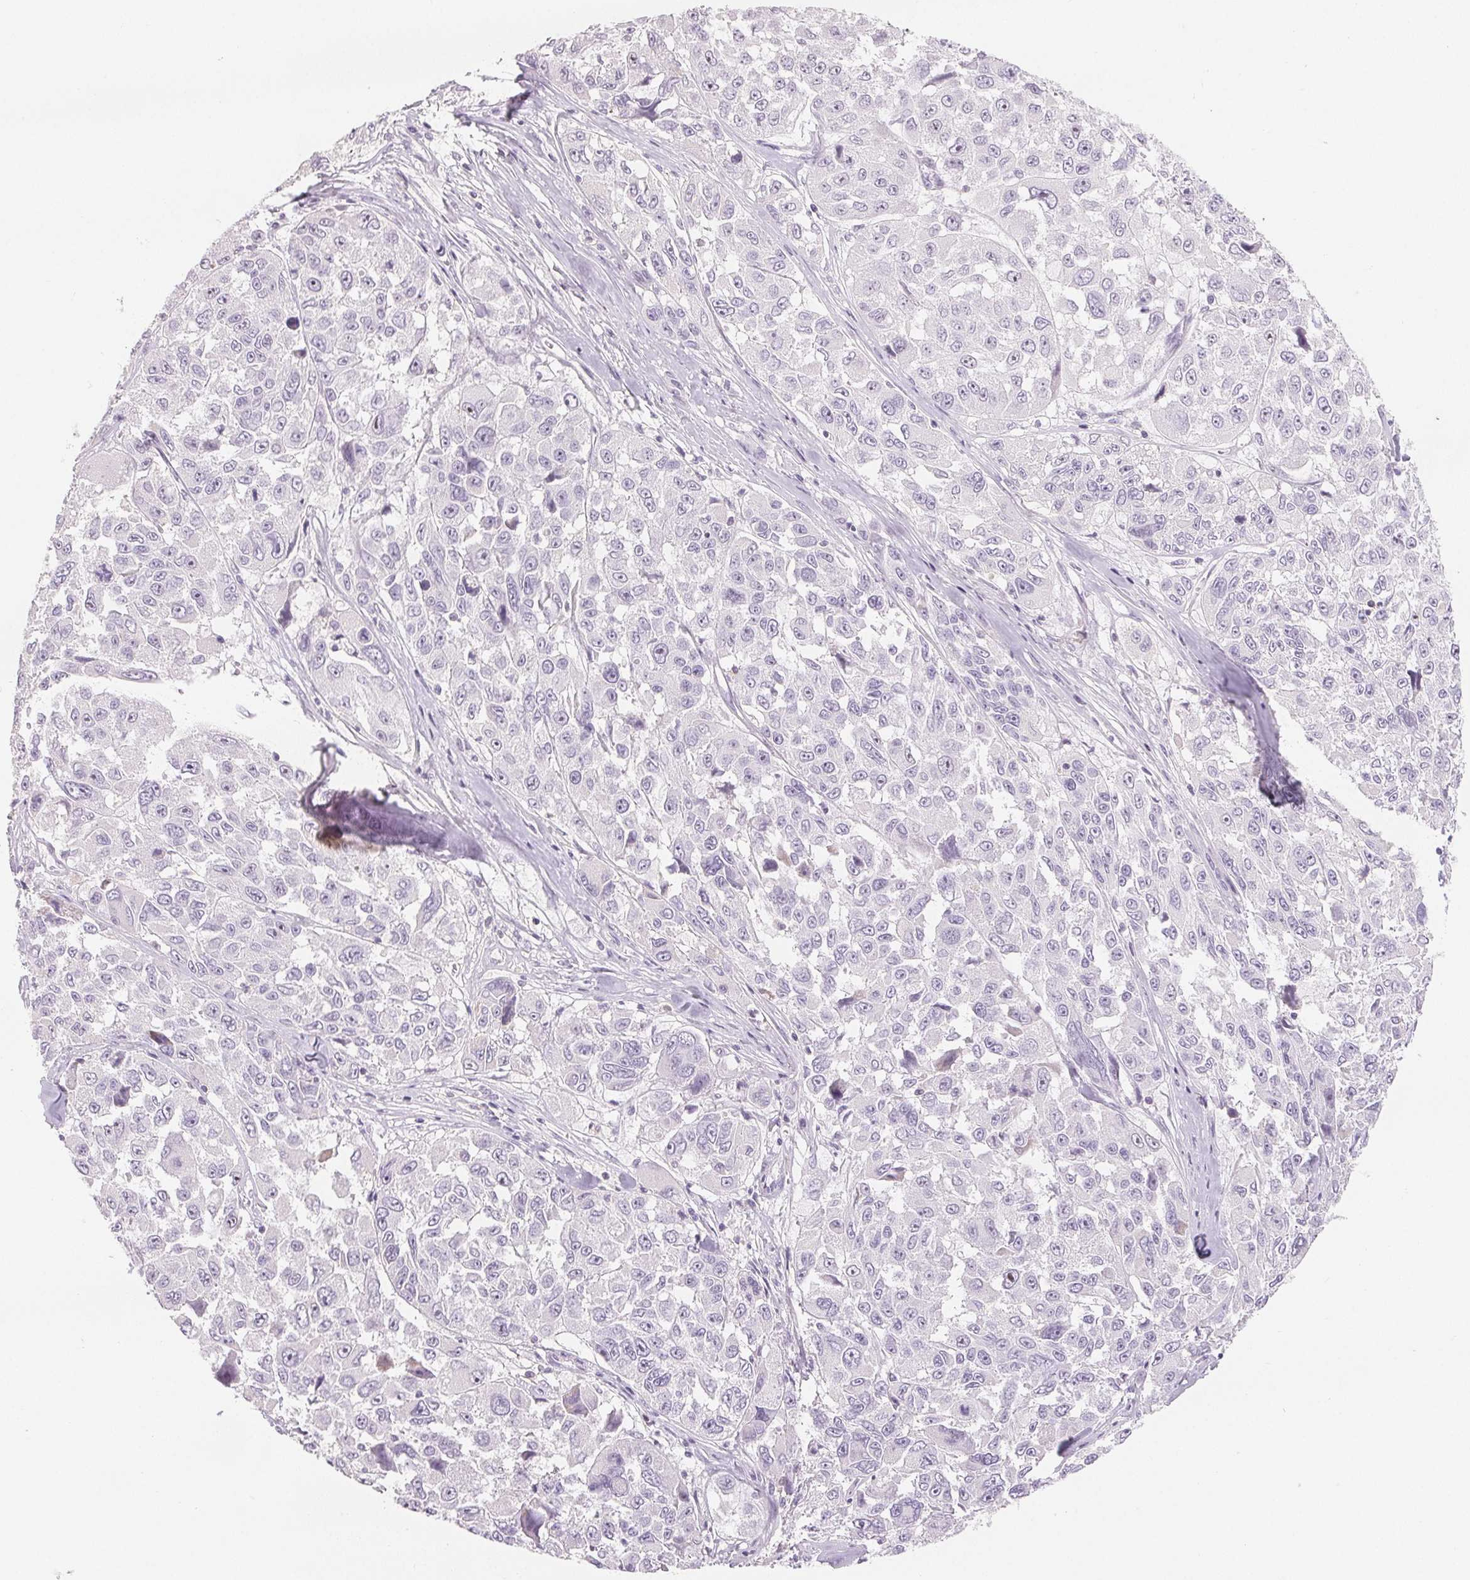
{"staining": {"intensity": "negative", "quantity": "none", "location": "none"}, "tissue": "melanoma", "cell_type": "Tumor cells", "image_type": "cancer", "snomed": [{"axis": "morphology", "description": "Malignant melanoma, NOS"}, {"axis": "topography", "description": "Skin"}], "caption": "Micrograph shows no significant protein expression in tumor cells of melanoma.", "gene": "CD69", "patient": {"sex": "female", "age": 66}}